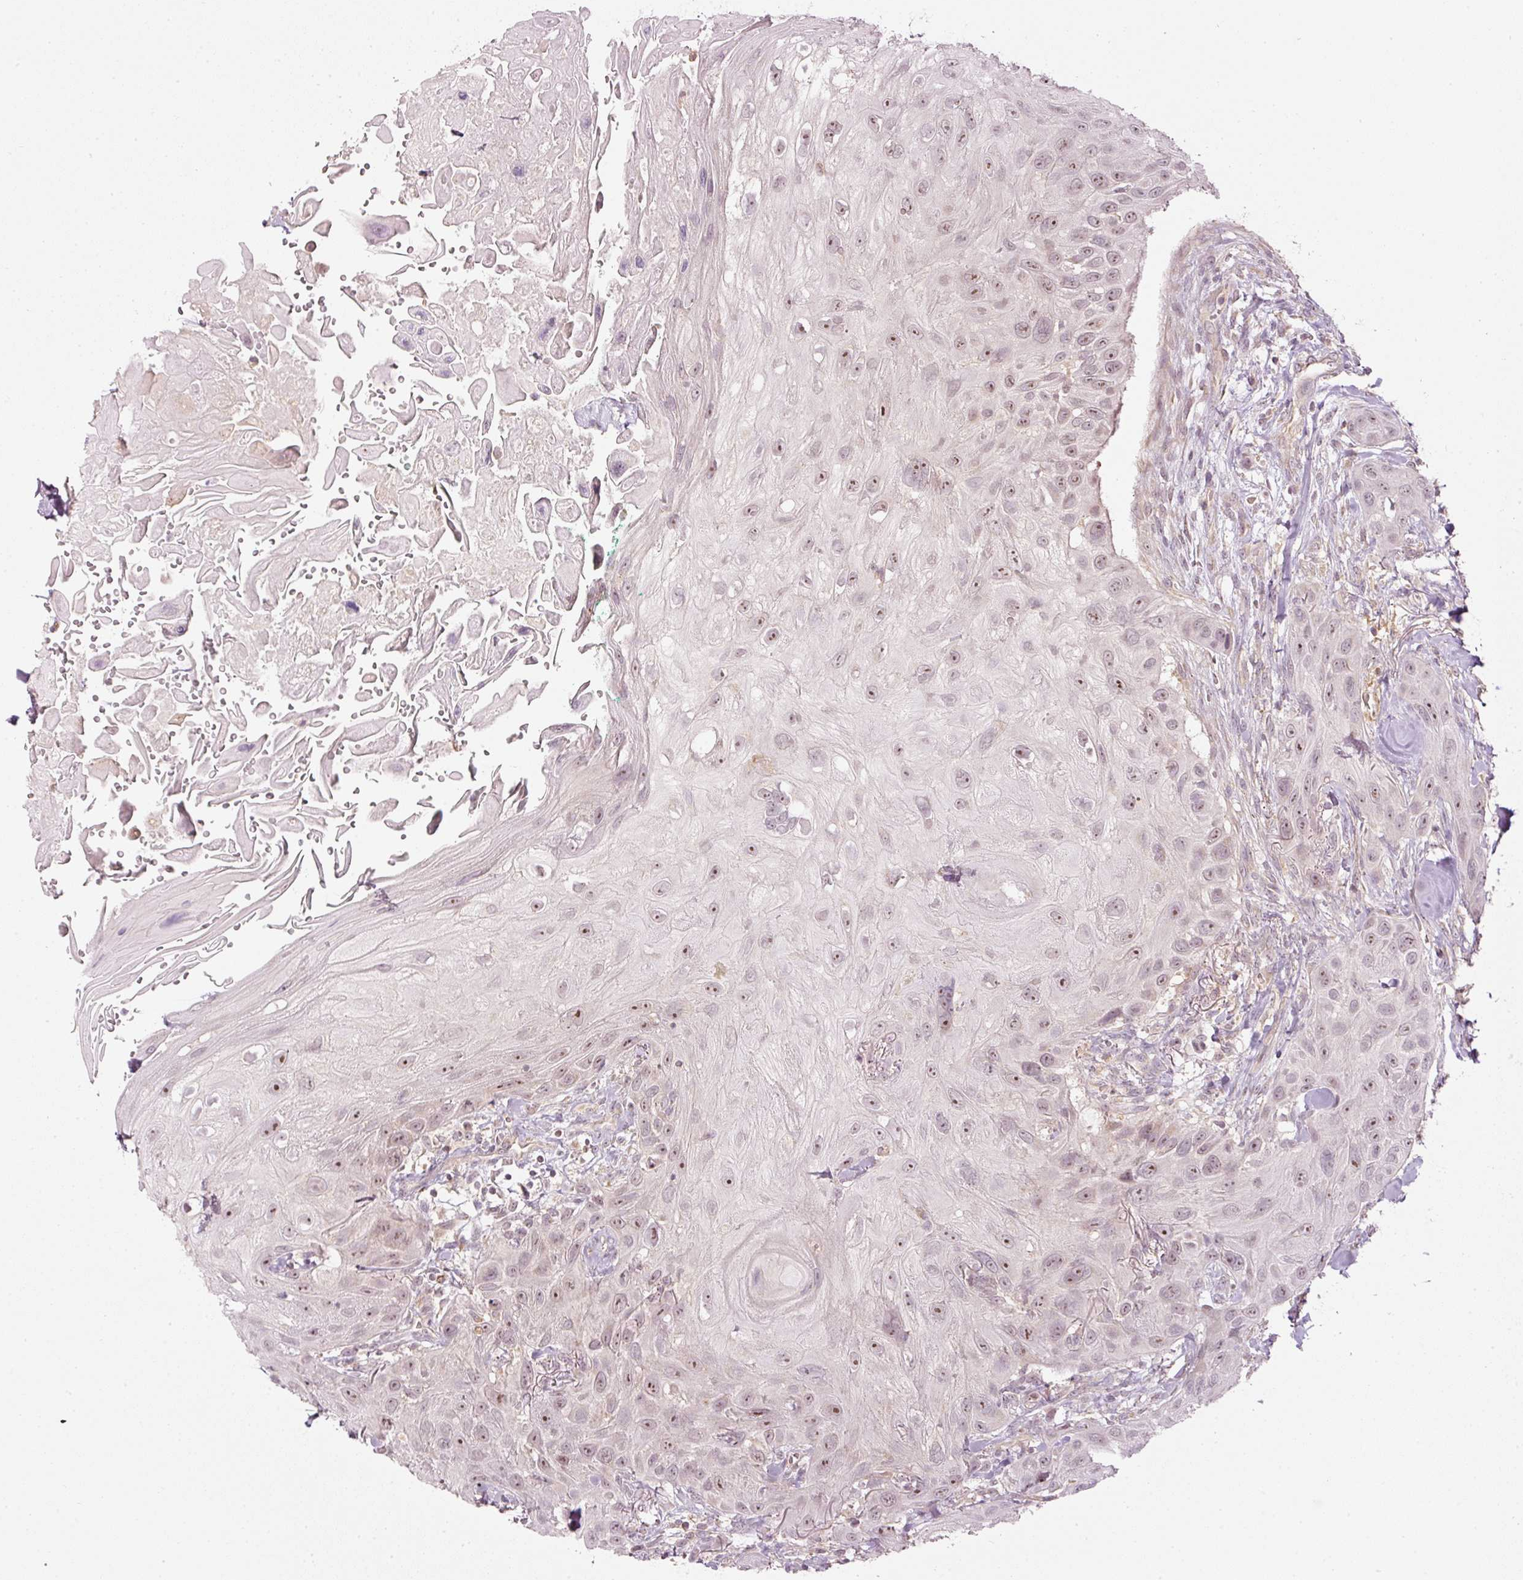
{"staining": {"intensity": "weak", "quantity": "25%-75%", "location": "nuclear"}, "tissue": "head and neck cancer", "cell_type": "Tumor cells", "image_type": "cancer", "snomed": [{"axis": "morphology", "description": "Squamous cell carcinoma, NOS"}, {"axis": "topography", "description": "Head-Neck"}], "caption": "The histopathology image exhibits staining of squamous cell carcinoma (head and neck), revealing weak nuclear protein positivity (brown color) within tumor cells.", "gene": "CDC20B", "patient": {"sex": "male", "age": 81}}